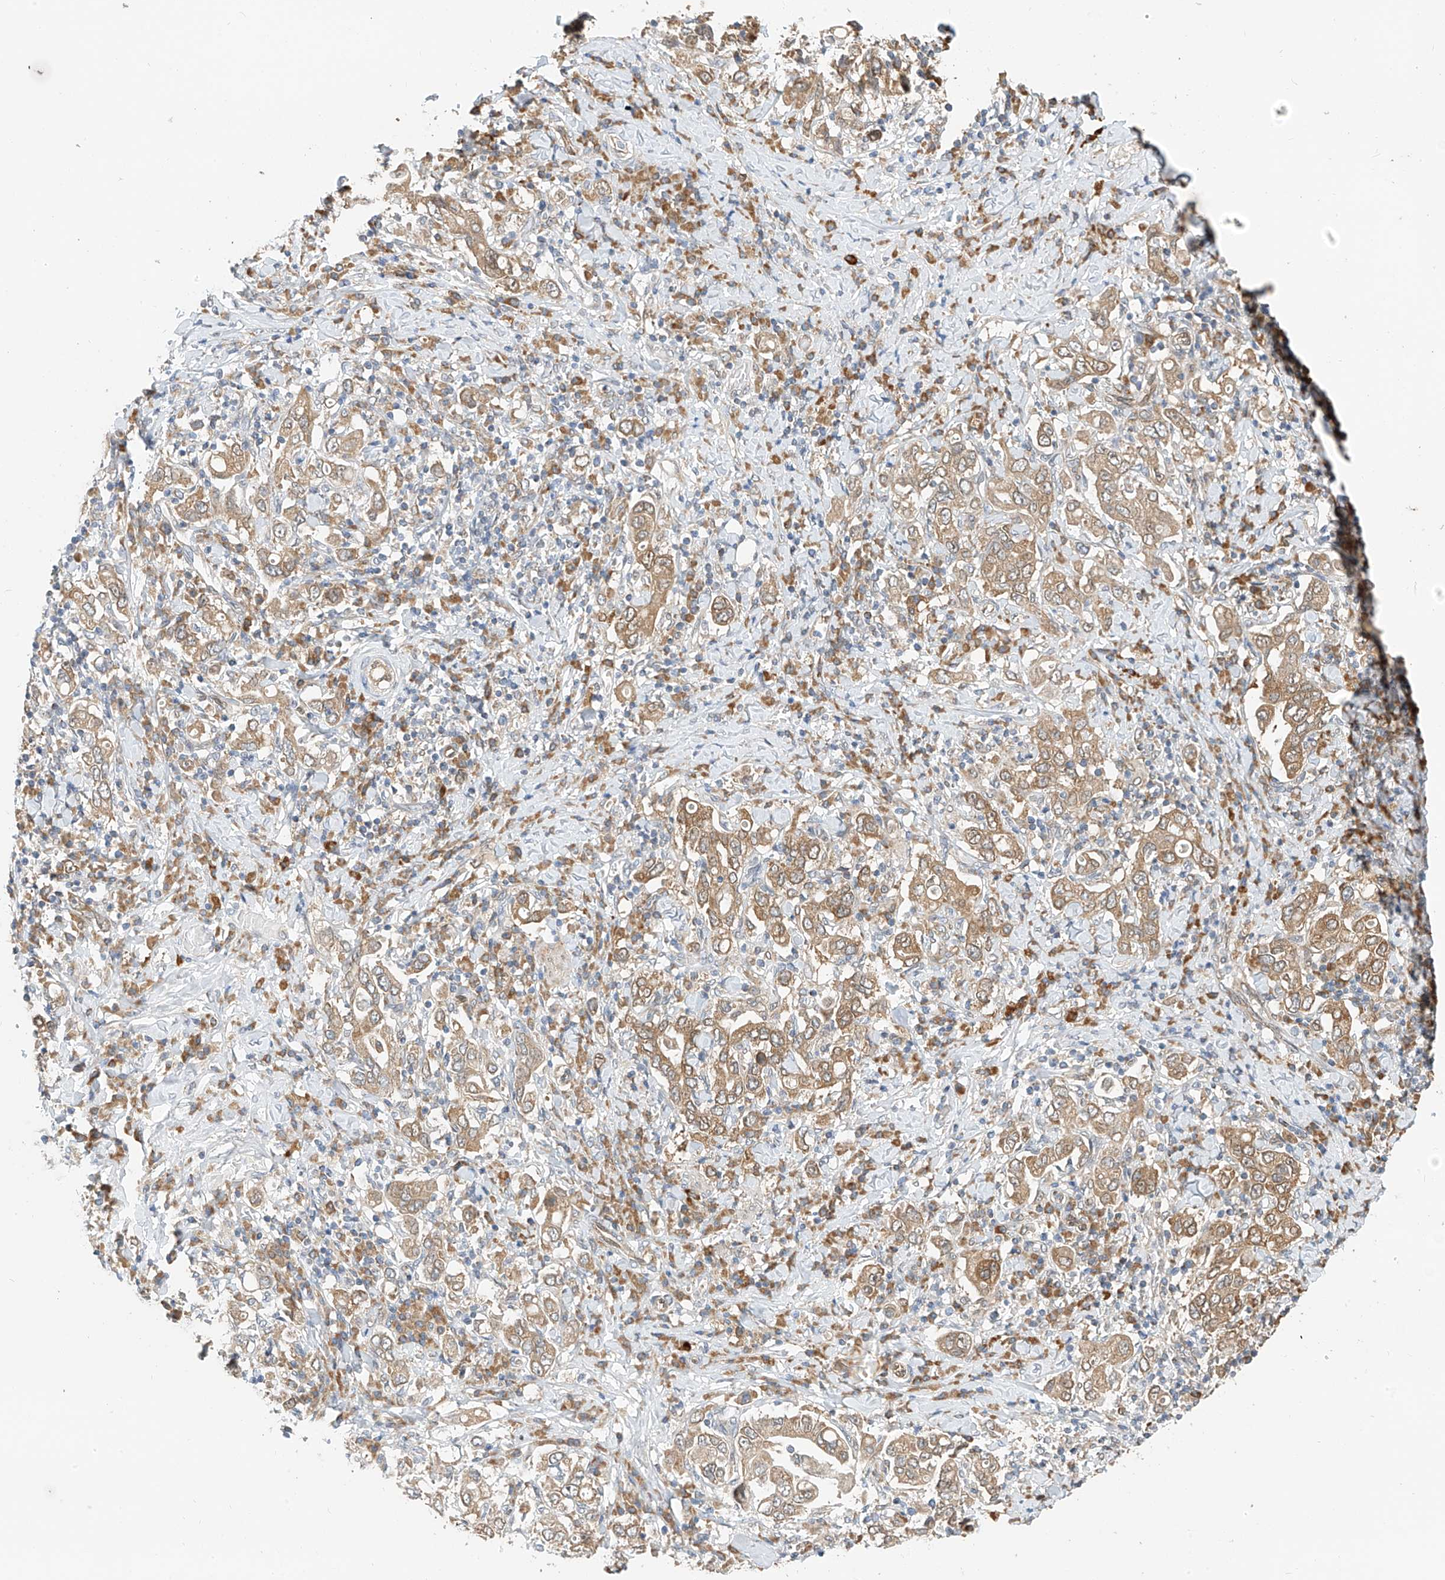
{"staining": {"intensity": "moderate", "quantity": ">75%", "location": "cytoplasmic/membranous"}, "tissue": "stomach cancer", "cell_type": "Tumor cells", "image_type": "cancer", "snomed": [{"axis": "morphology", "description": "Adenocarcinoma, NOS"}, {"axis": "topography", "description": "Stomach, upper"}], "caption": "Immunohistochemical staining of adenocarcinoma (stomach) exhibits moderate cytoplasmic/membranous protein positivity in approximately >75% of tumor cells.", "gene": "PPA2", "patient": {"sex": "male", "age": 62}}